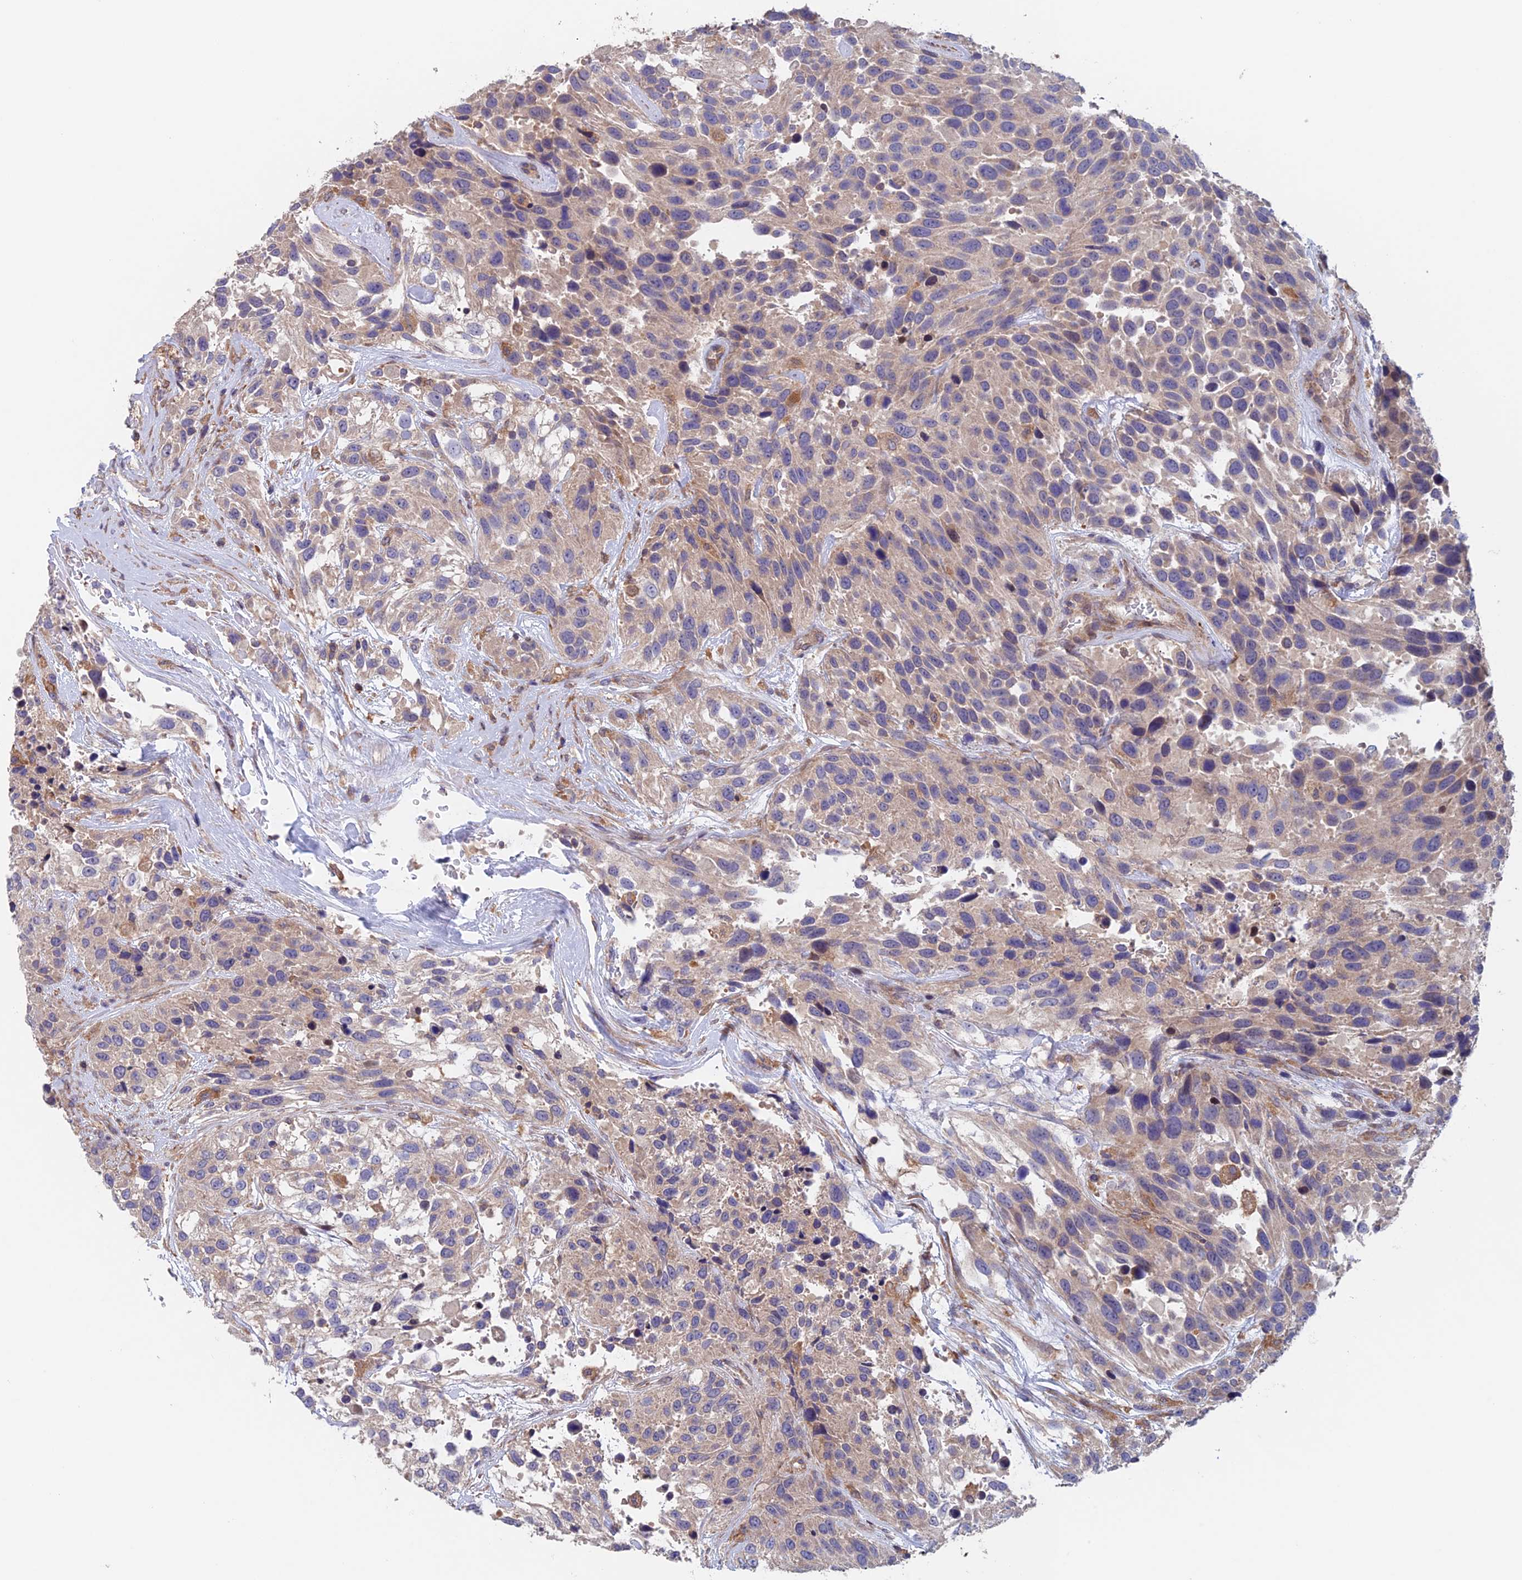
{"staining": {"intensity": "weak", "quantity": "<25%", "location": "cytoplasmic/membranous"}, "tissue": "urothelial cancer", "cell_type": "Tumor cells", "image_type": "cancer", "snomed": [{"axis": "morphology", "description": "Urothelial carcinoma, High grade"}, {"axis": "topography", "description": "Urinary bladder"}], "caption": "This histopathology image is of urothelial cancer stained with immunohistochemistry (IHC) to label a protein in brown with the nuclei are counter-stained blue. There is no staining in tumor cells.", "gene": "NUDT16L1", "patient": {"sex": "female", "age": 70}}